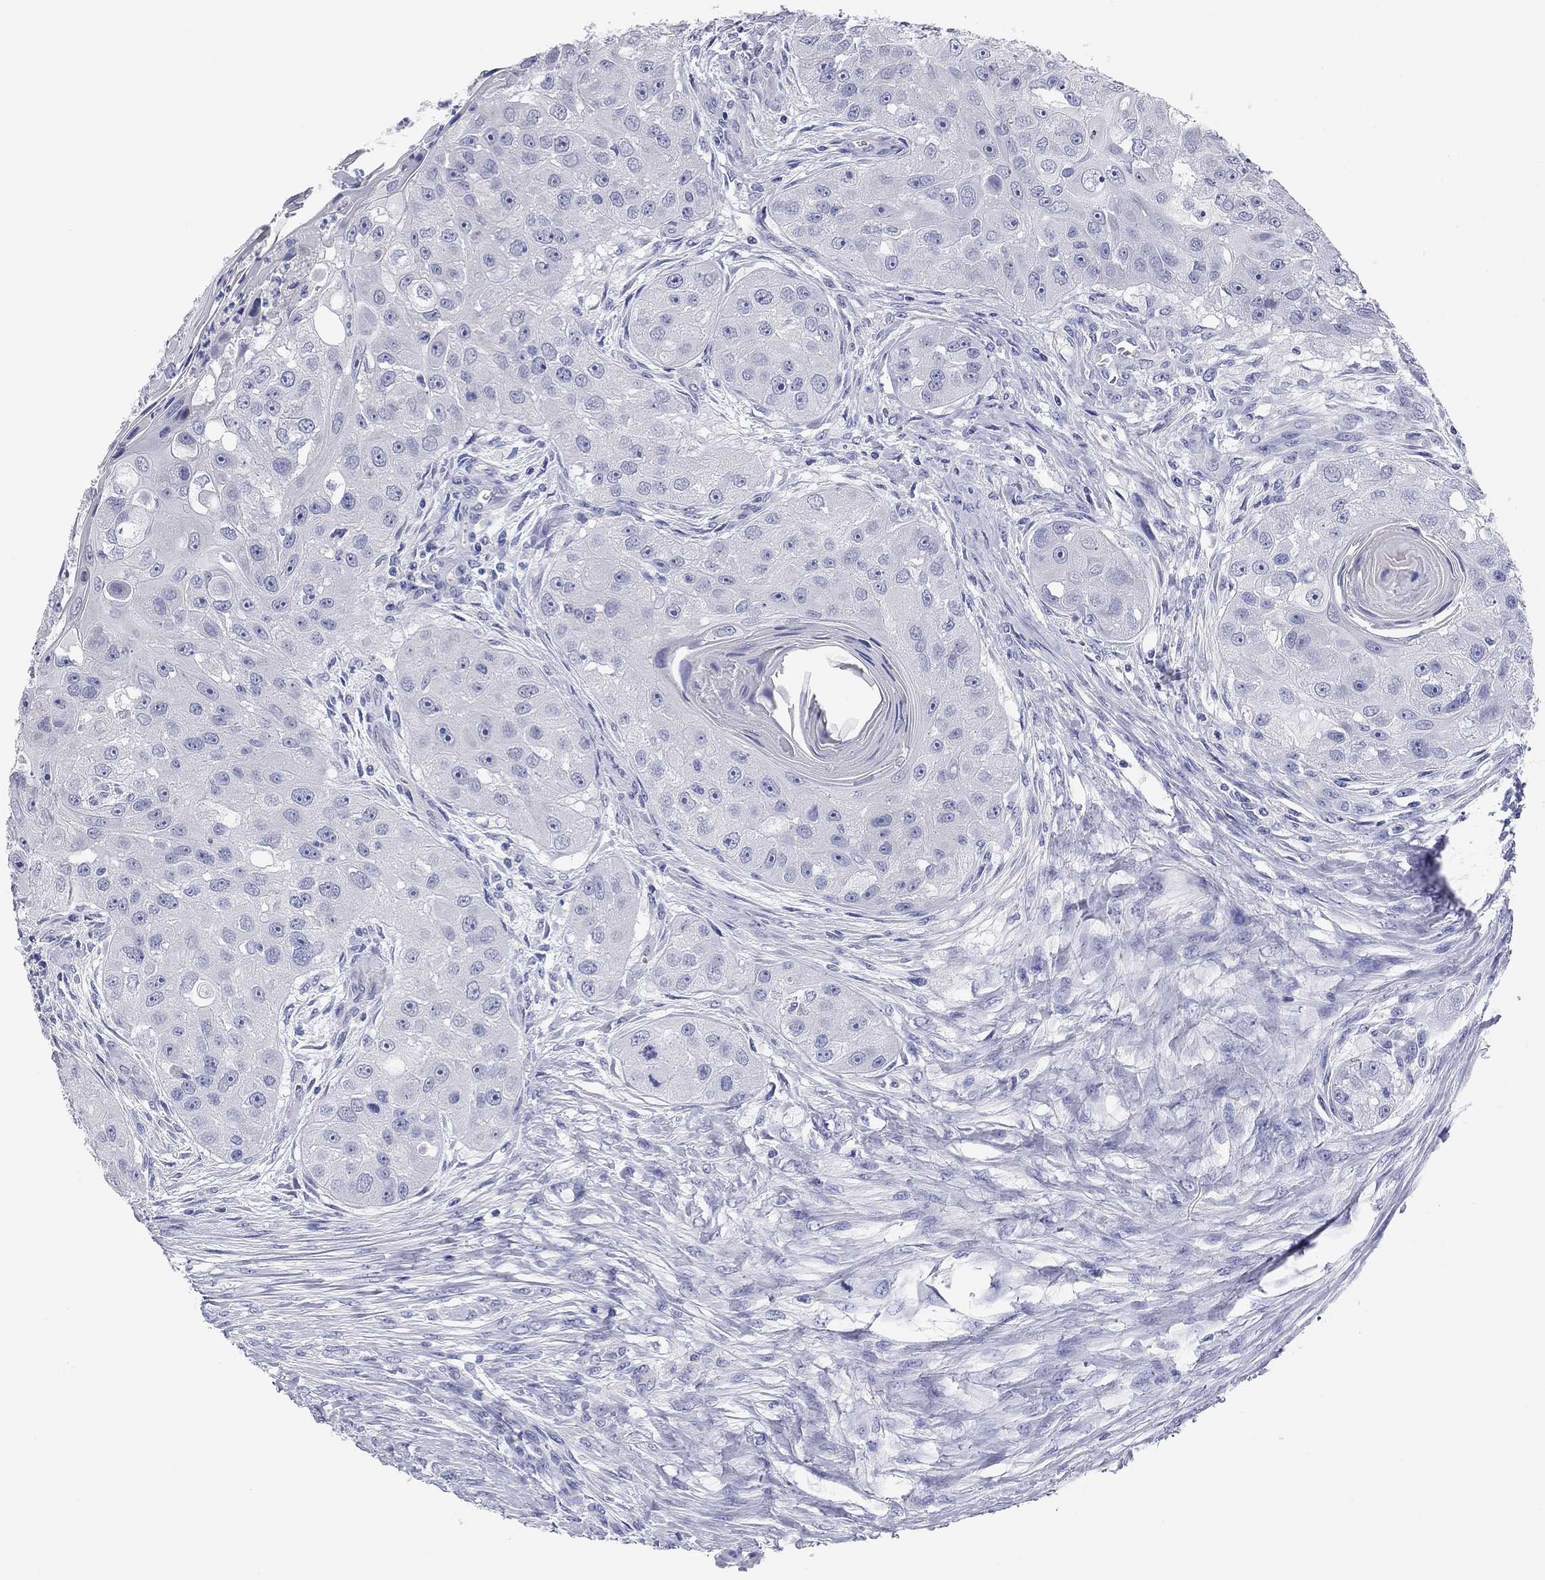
{"staining": {"intensity": "negative", "quantity": "none", "location": "none"}, "tissue": "head and neck cancer", "cell_type": "Tumor cells", "image_type": "cancer", "snomed": [{"axis": "morphology", "description": "Normal tissue, NOS"}, {"axis": "morphology", "description": "Squamous cell carcinoma, NOS"}, {"axis": "topography", "description": "Skeletal muscle"}, {"axis": "topography", "description": "Head-Neck"}], "caption": "Tumor cells are negative for protein expression in human head and neck squamous cell carcinoma.", "gene": "TMEM221", "patient": {"sex": "male", "age": 51}}